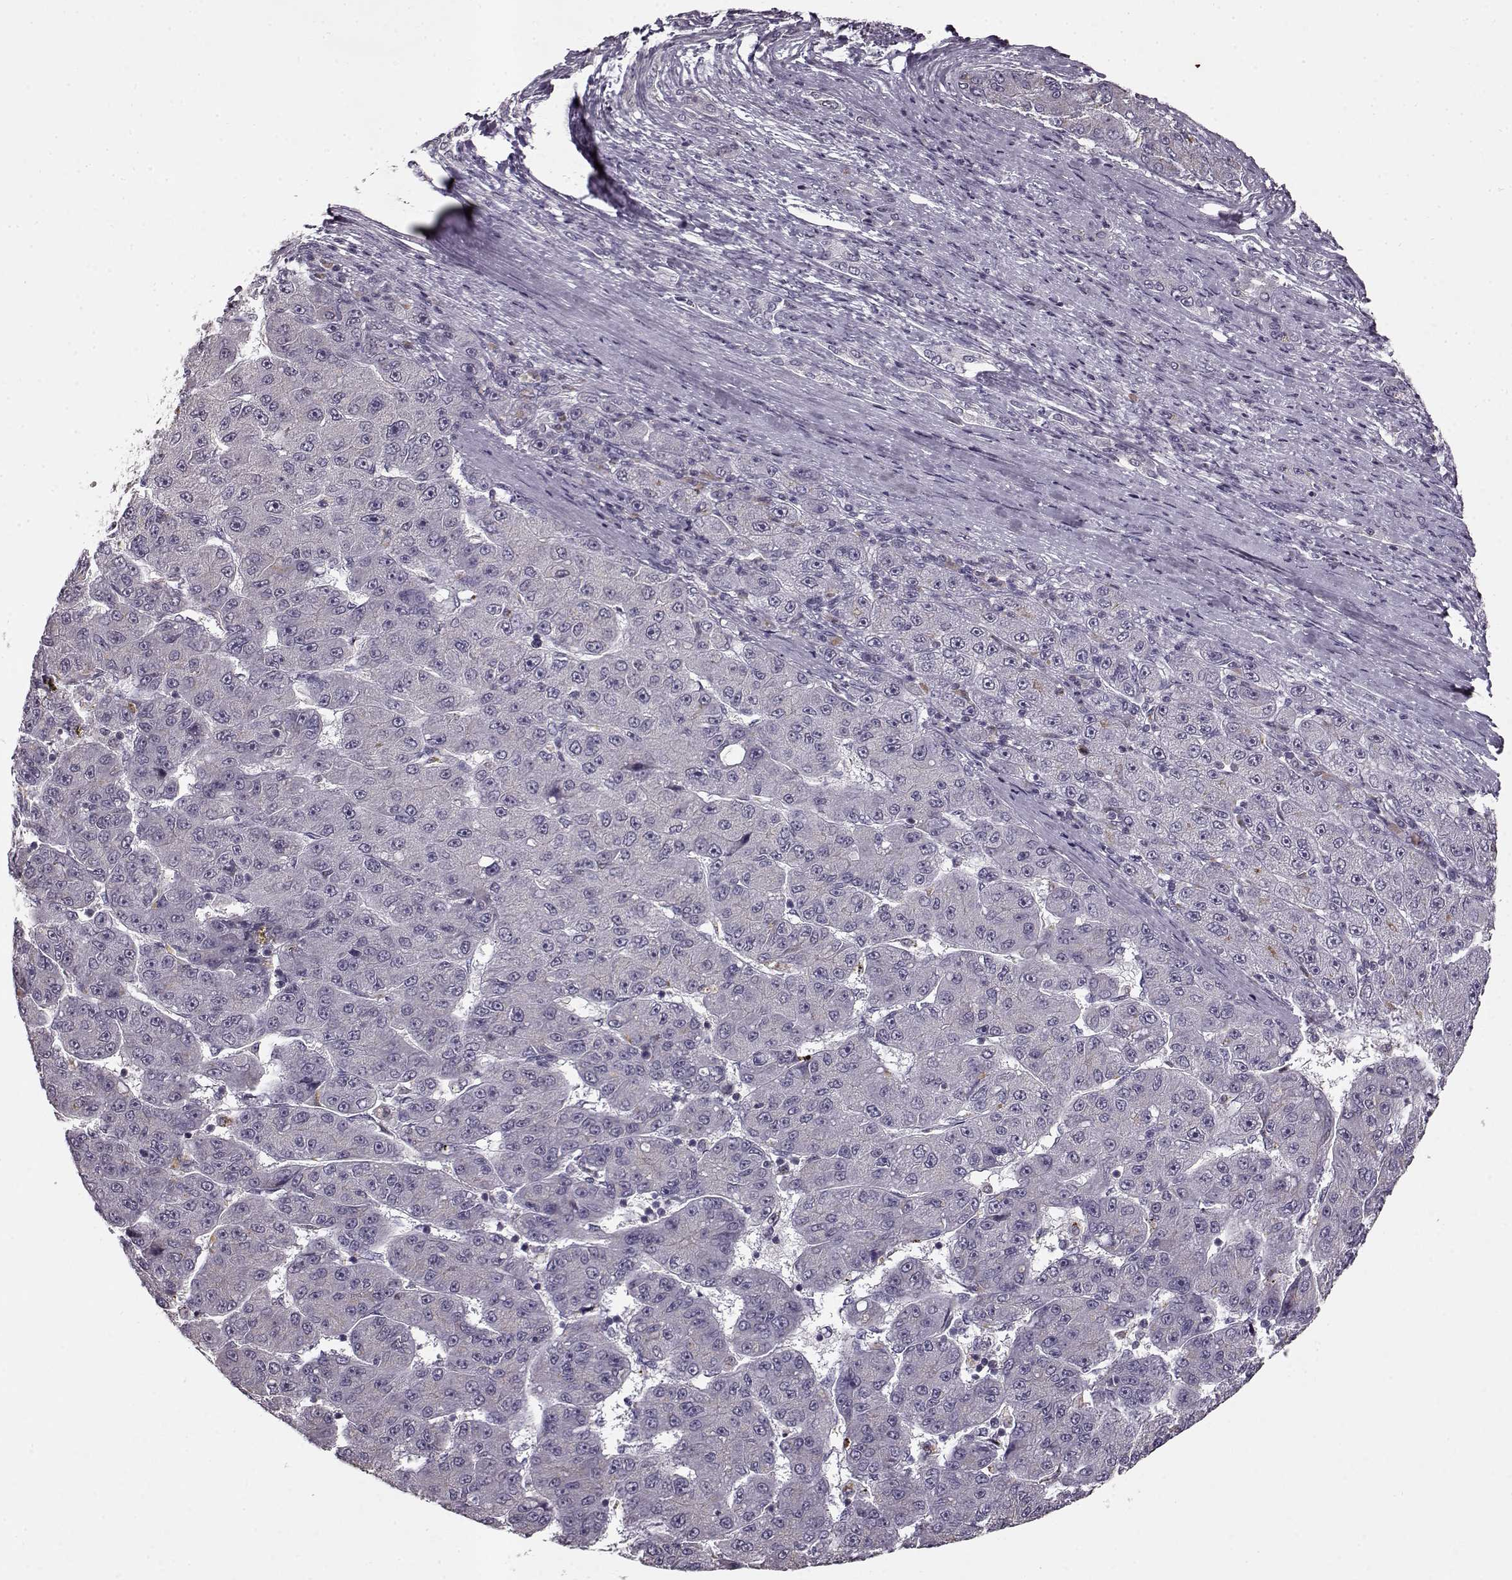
{"staining": {"intensity": "negative", "quantity": "none", "location": "none"}, "tissue": "liver cancer", "cell_type": "Tumor cells", "image_type": "cancer", "snomed": [{"axis": "morphology", "description": "Carcinoma, Hepatocellular, NOS"}, {"axis": "topography", "description": "Liver"}], "caption": "Immunohistochemistry (IHC) photomicrograph of liver cancer (hepatocellular carcinoma) stained for a protein (brown), which shows no staining in tumor cells.", "gene": "RP1L1", "patient": {"sex": "male", "age": 67}}